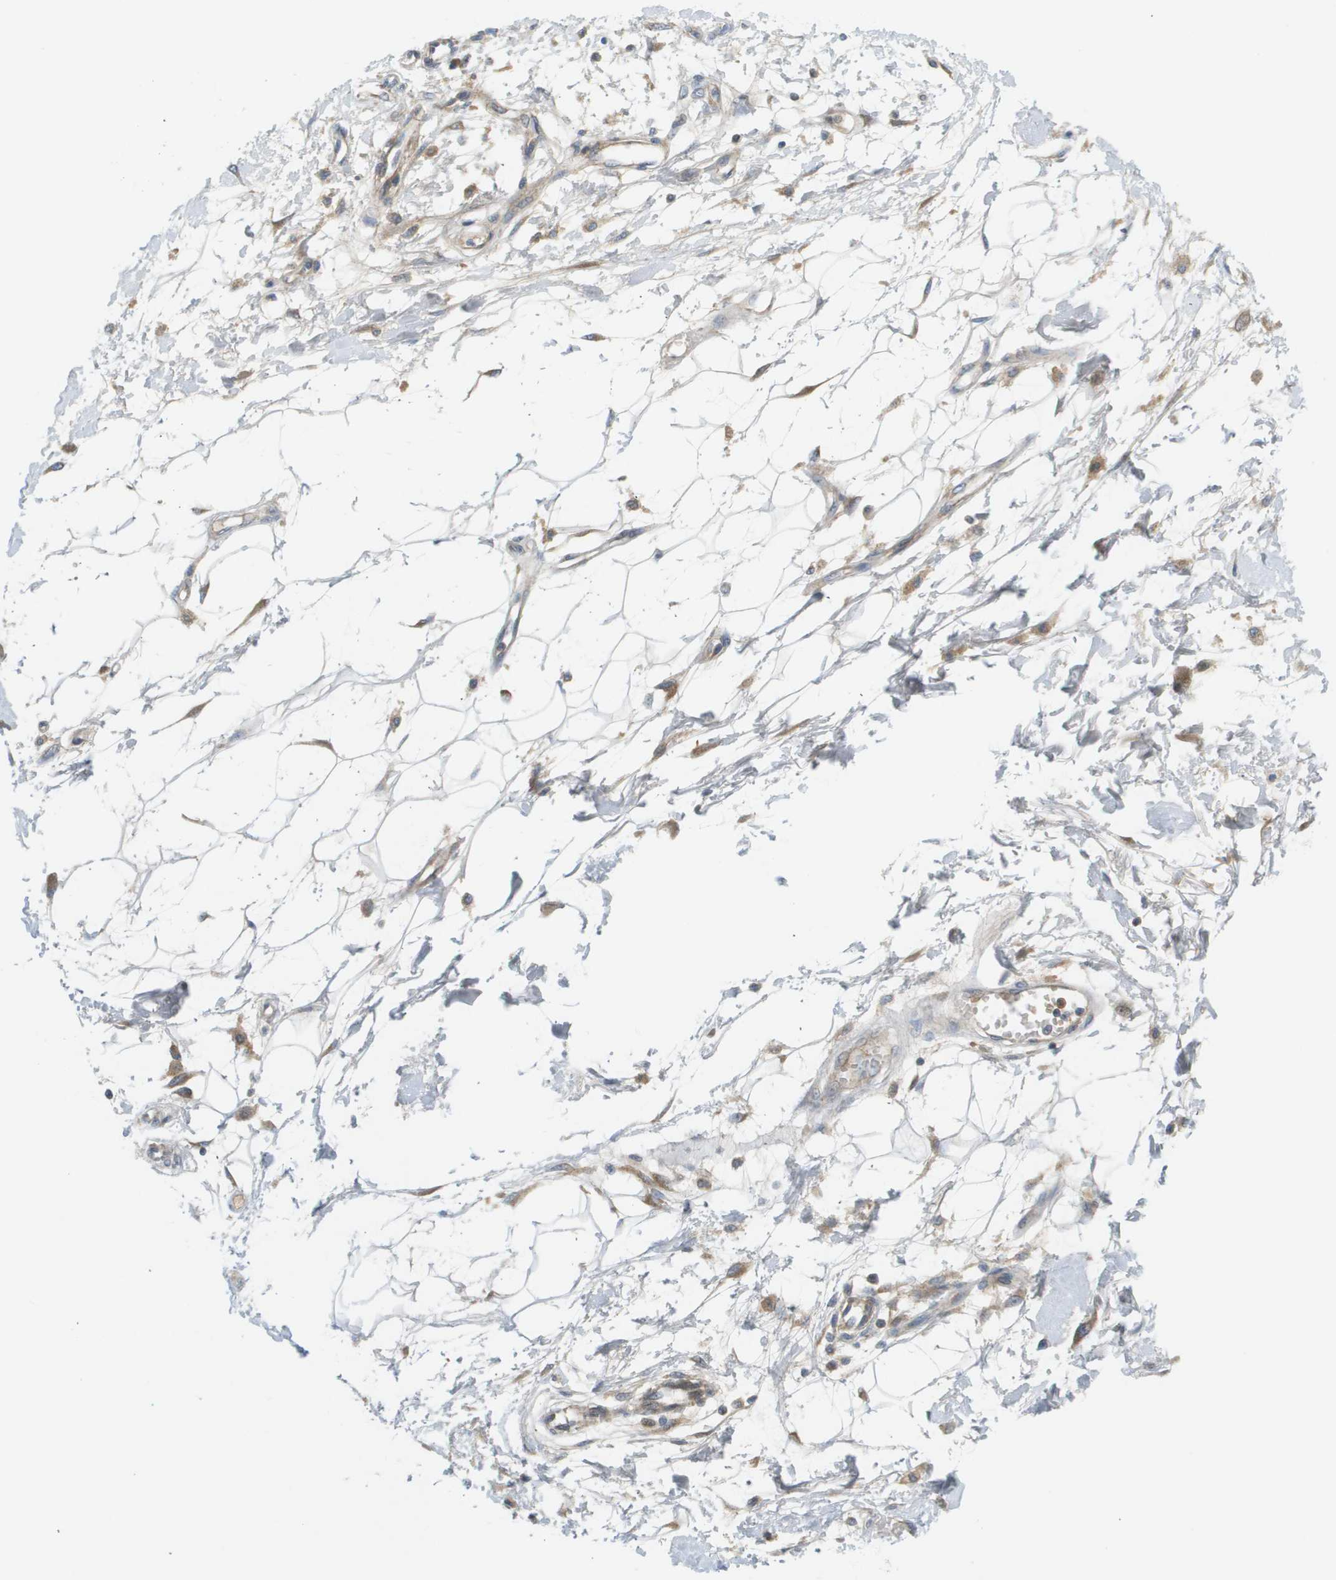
{"staining": {"intensity": "weak", "quantity": "25%-75%", "location": "cytoplasmic/membranous"}, "tissue": "adipose tissue", "cell_type": "Adipocytes", "image_type": "normal", "snomed": [{"axis": "morphology", "description": "Normal tissue, NOS"}, {"axis": "morphology", "description": "Squamous cell carcinoma, NOS"}, {"axis": "topography", "description": "Skin"}, {"axis": "topography", "description": "Peripheral nerve tissue"}], "caption": "Benign adipose tissue displays weak cytoplasmic/membranous expression in about 25%-75% of adipocytes, visualized by immunohistochemistry. The protein of interest is stained brown, and the nuclei are stained in blue (DAB IHC with brightfield microscopy, high magnification).", "gene": "PROC", "patient": {"sex": "male", "age": 83}}